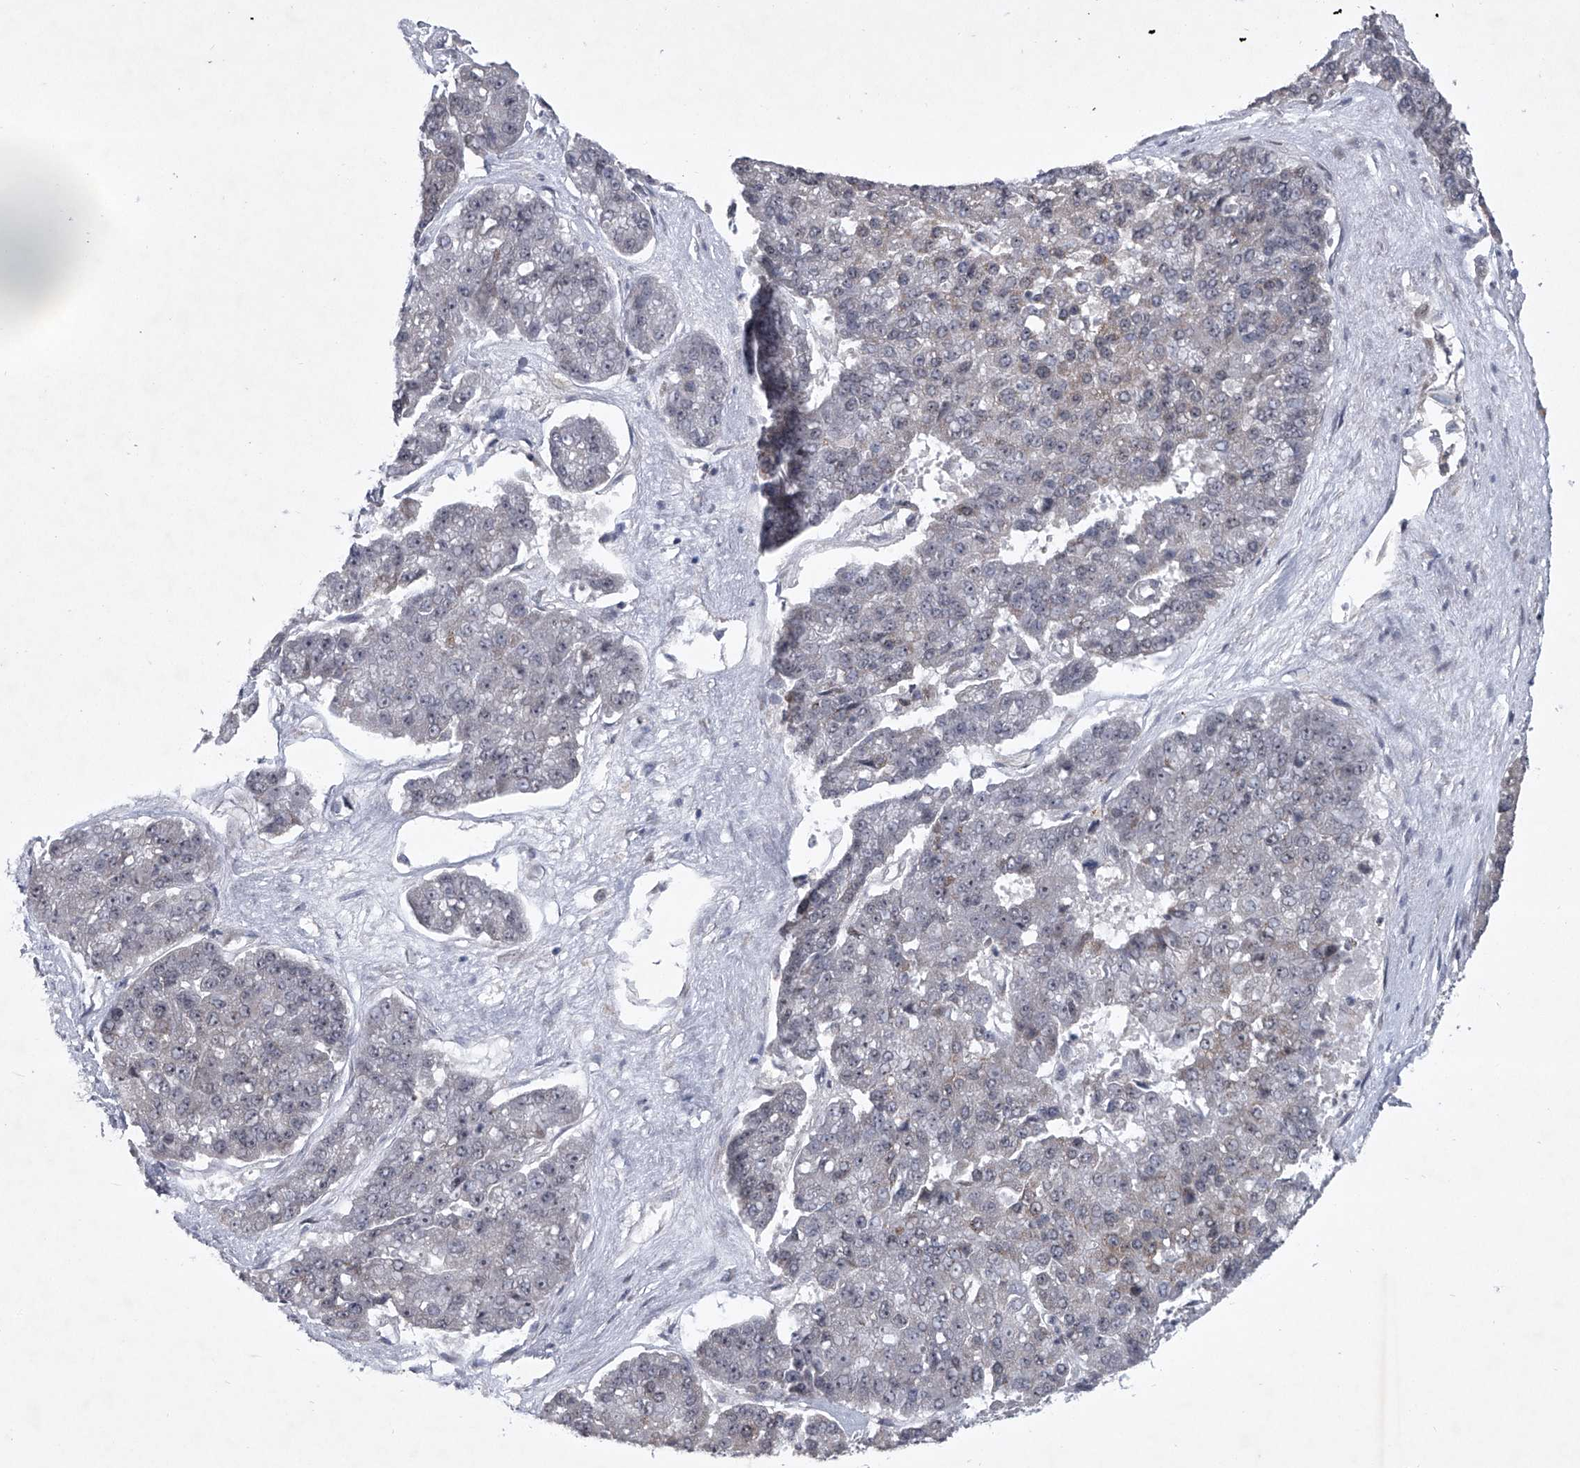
{"staining": {"intensity": "weak", "quantity": "25%-75%", "location": "nuclear"}, "tissue": "pancreatic cancer", "cell_type": "Tumor cells", "image_type": "cancer", "snomed": [{"axis": "morphology", "description": "Adenocarcinoma, NOS"}, {"axis": "topography", "description": "Pancreas"}], "caption": "A photomicrograph of pancreatic adenocarcinoma stained for a protein reveals weak nuclear brown staining in tumor cells.", "gene": "MLLT1", "patient": {"sex": "male", "age": 50}}